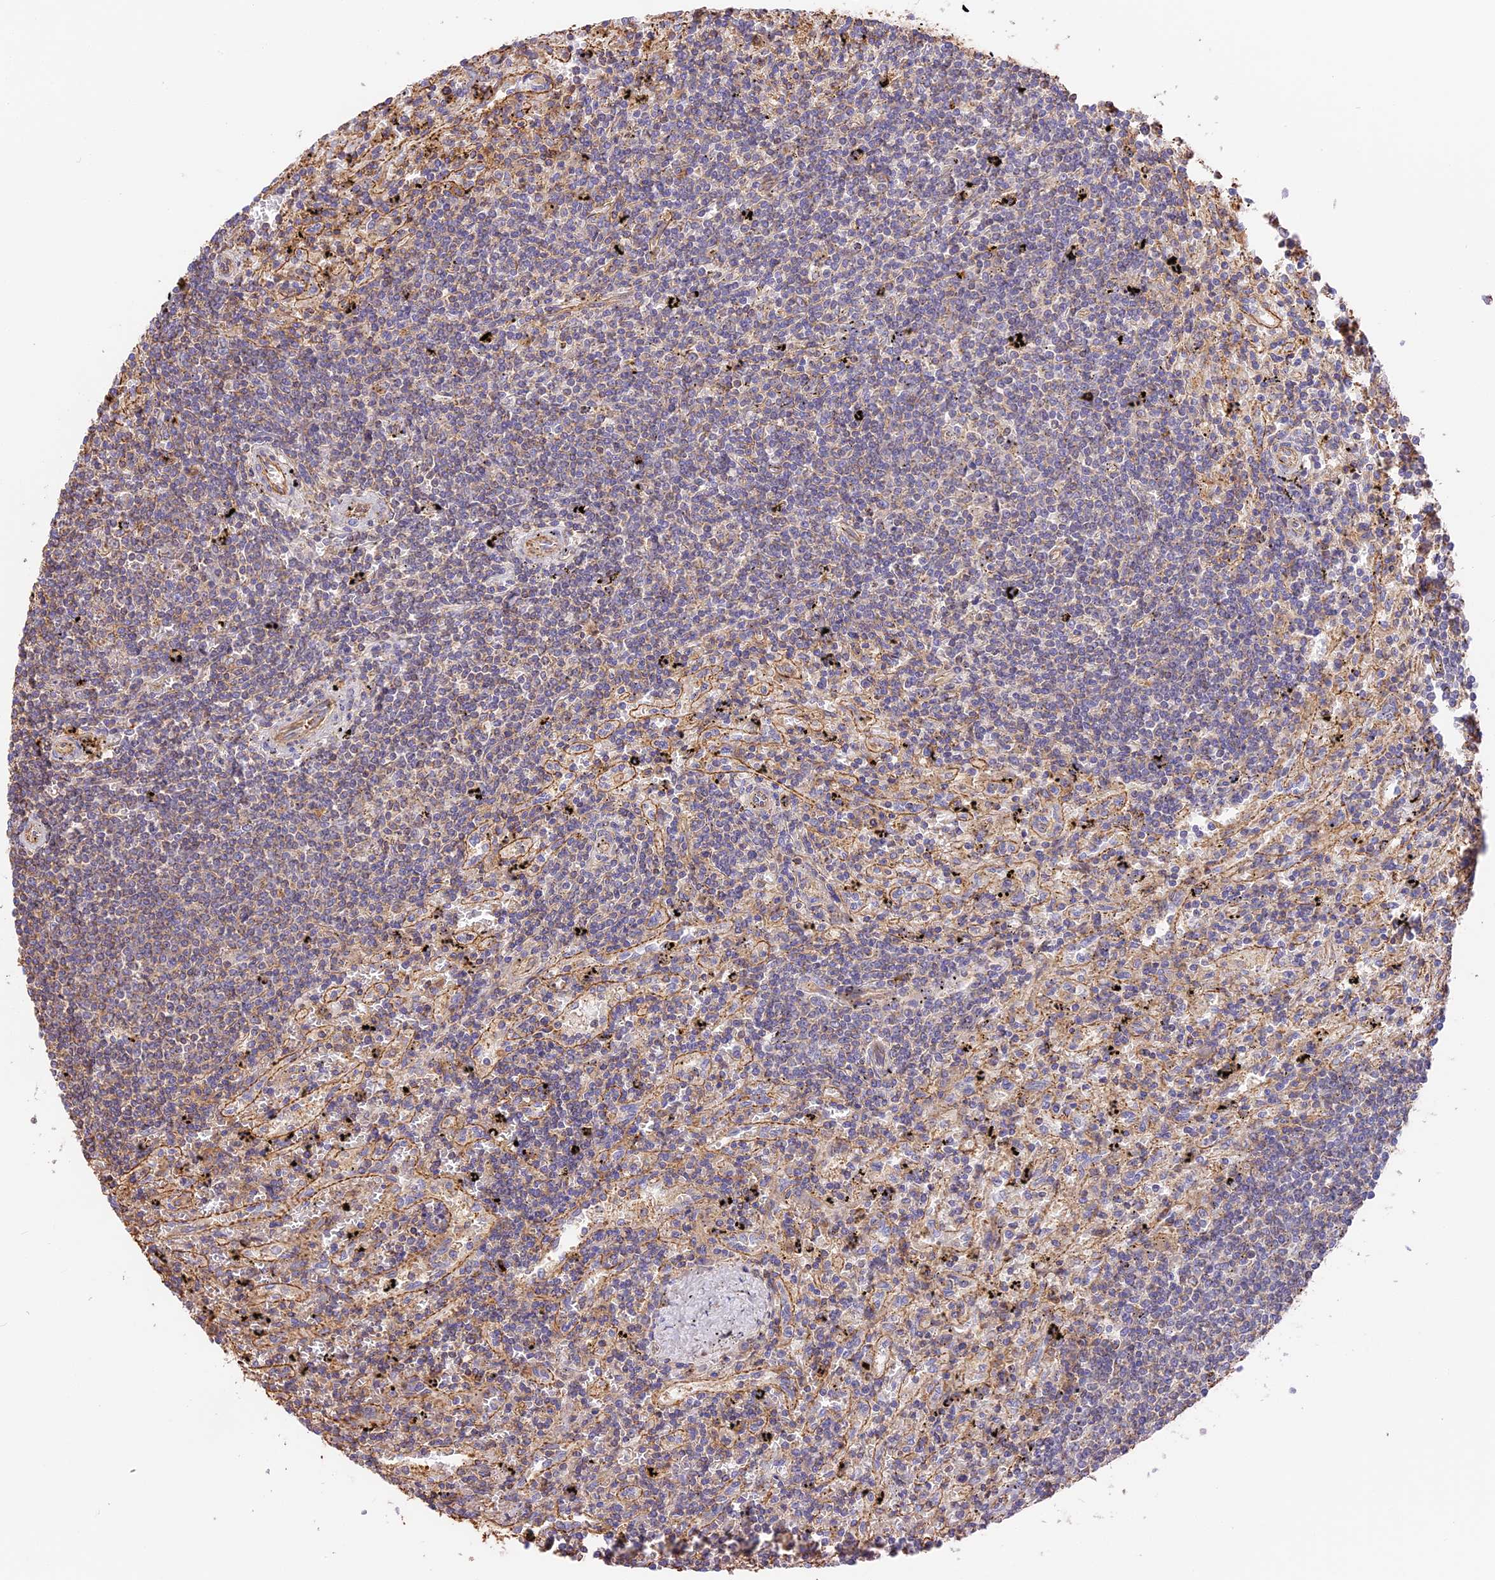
{"staining": {"intensity": "negative", "quantity": "none", "location": "none"}, "tissue": "lymphoma", "cell_type": "Tumor cells", "image_type": "cancer", "snomed": [{"axis": "morphology", "description": "Malignant lymphoma, non-Hodgkin's type, Low grade"}, {"axis": "topography", "description": "Spleen"}], "caption": "This is an IHC image of lymphoma. There is no staining in tumor cells.", "gene": "VPS18", "patient": {"sex": "male", "age": 76}}